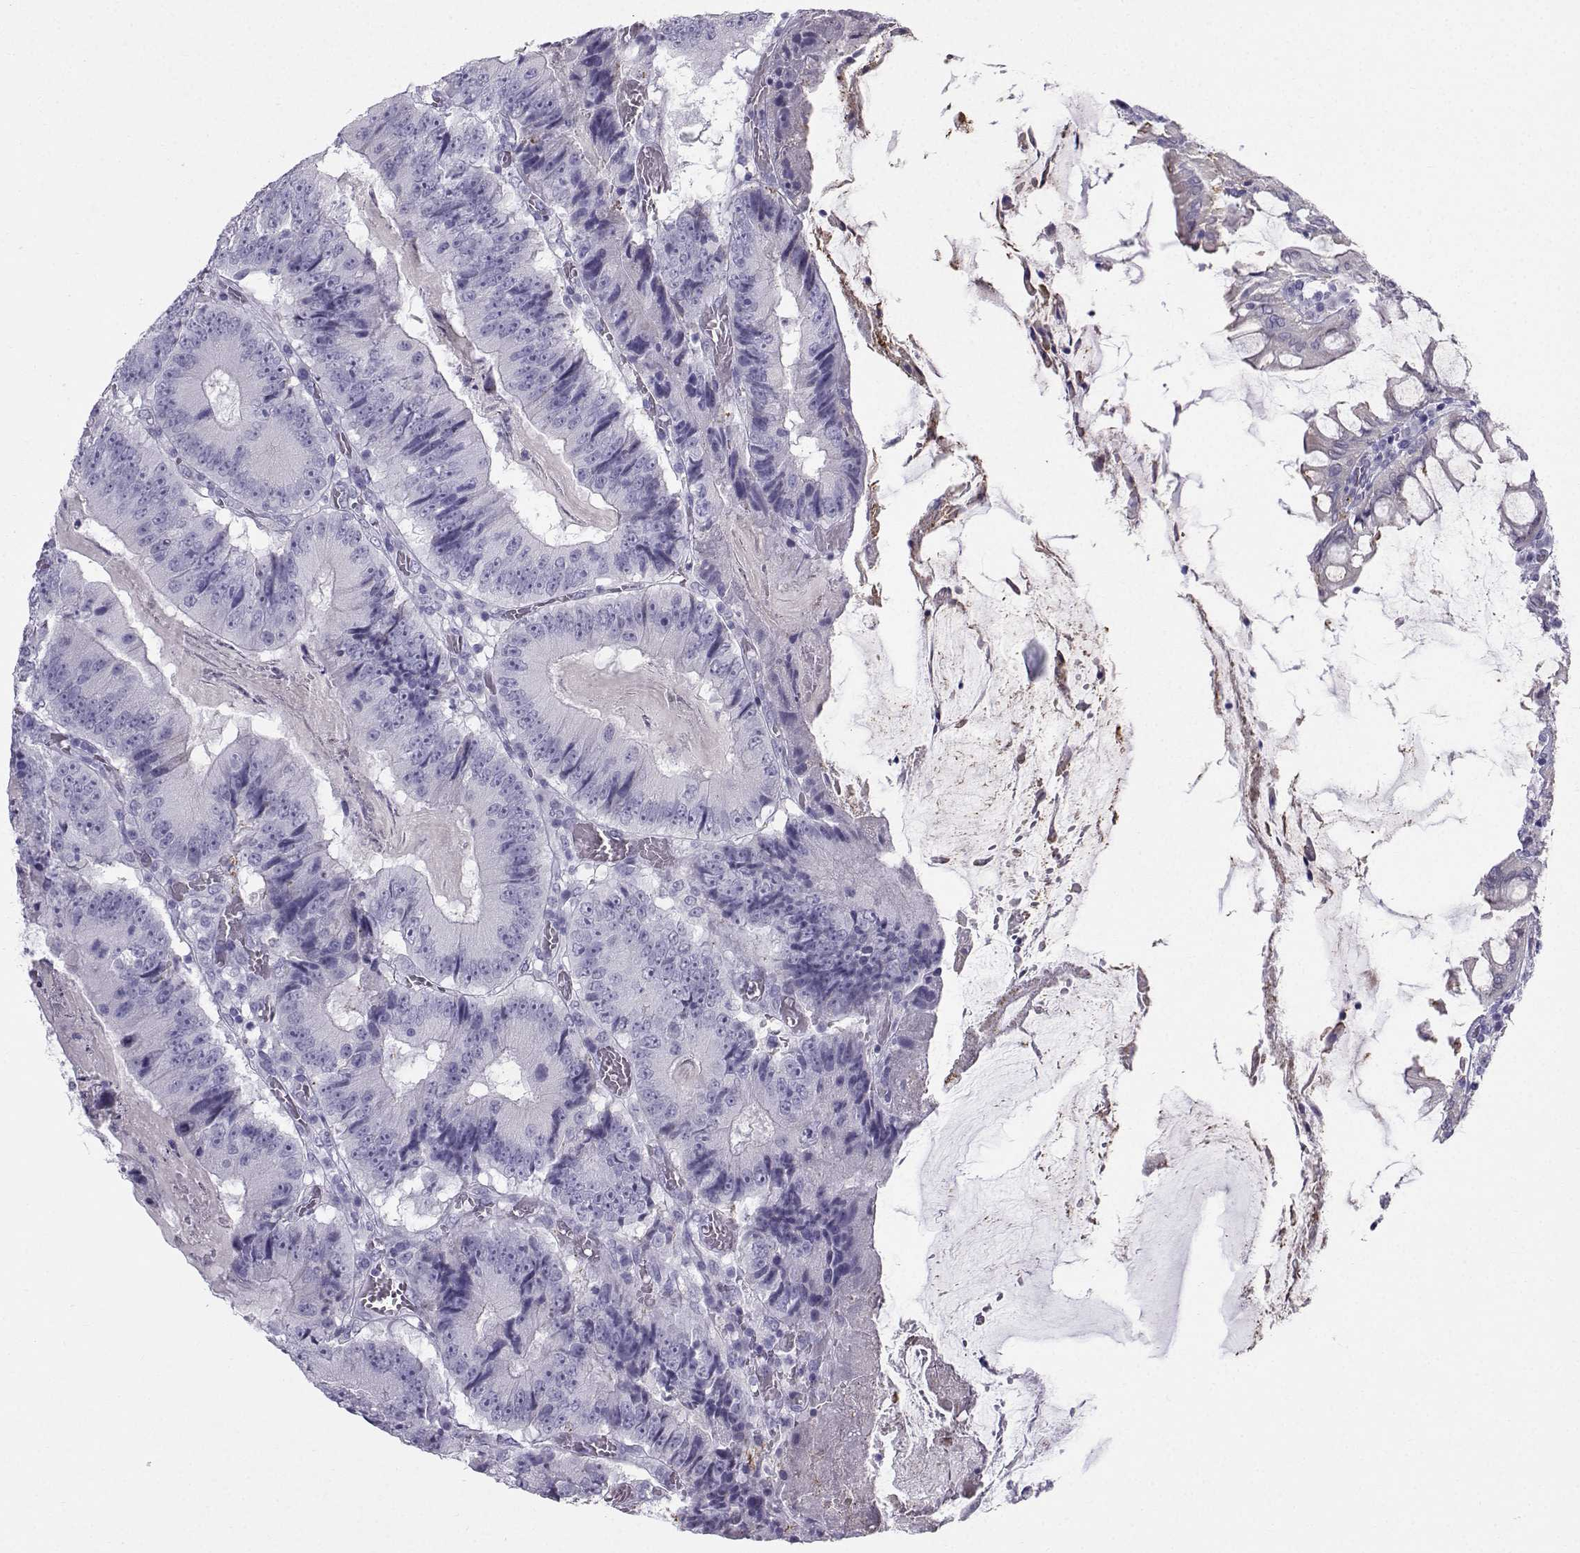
{"staining": {"intensity": "negative", "quantity": "none", "location": "none"}, "tissue": "colorectal cancer", "cell_type": "Tumor cells", "image_type": "cancer", "snomed": [{"axis": "morphology", "description": "Adenocarcinoma, NOS"}, {"axis": "topography", "description": "Colon"}], "caption": "This micrograph is of adenocarcinoma (colorectal) stained with immunohistochemistry to label a protein in brown with the nuclei are counter-stained blue. There is no staining in tumor cells.", "gene": "IQCD", "patient": {"sex": "female", "age": 86}}